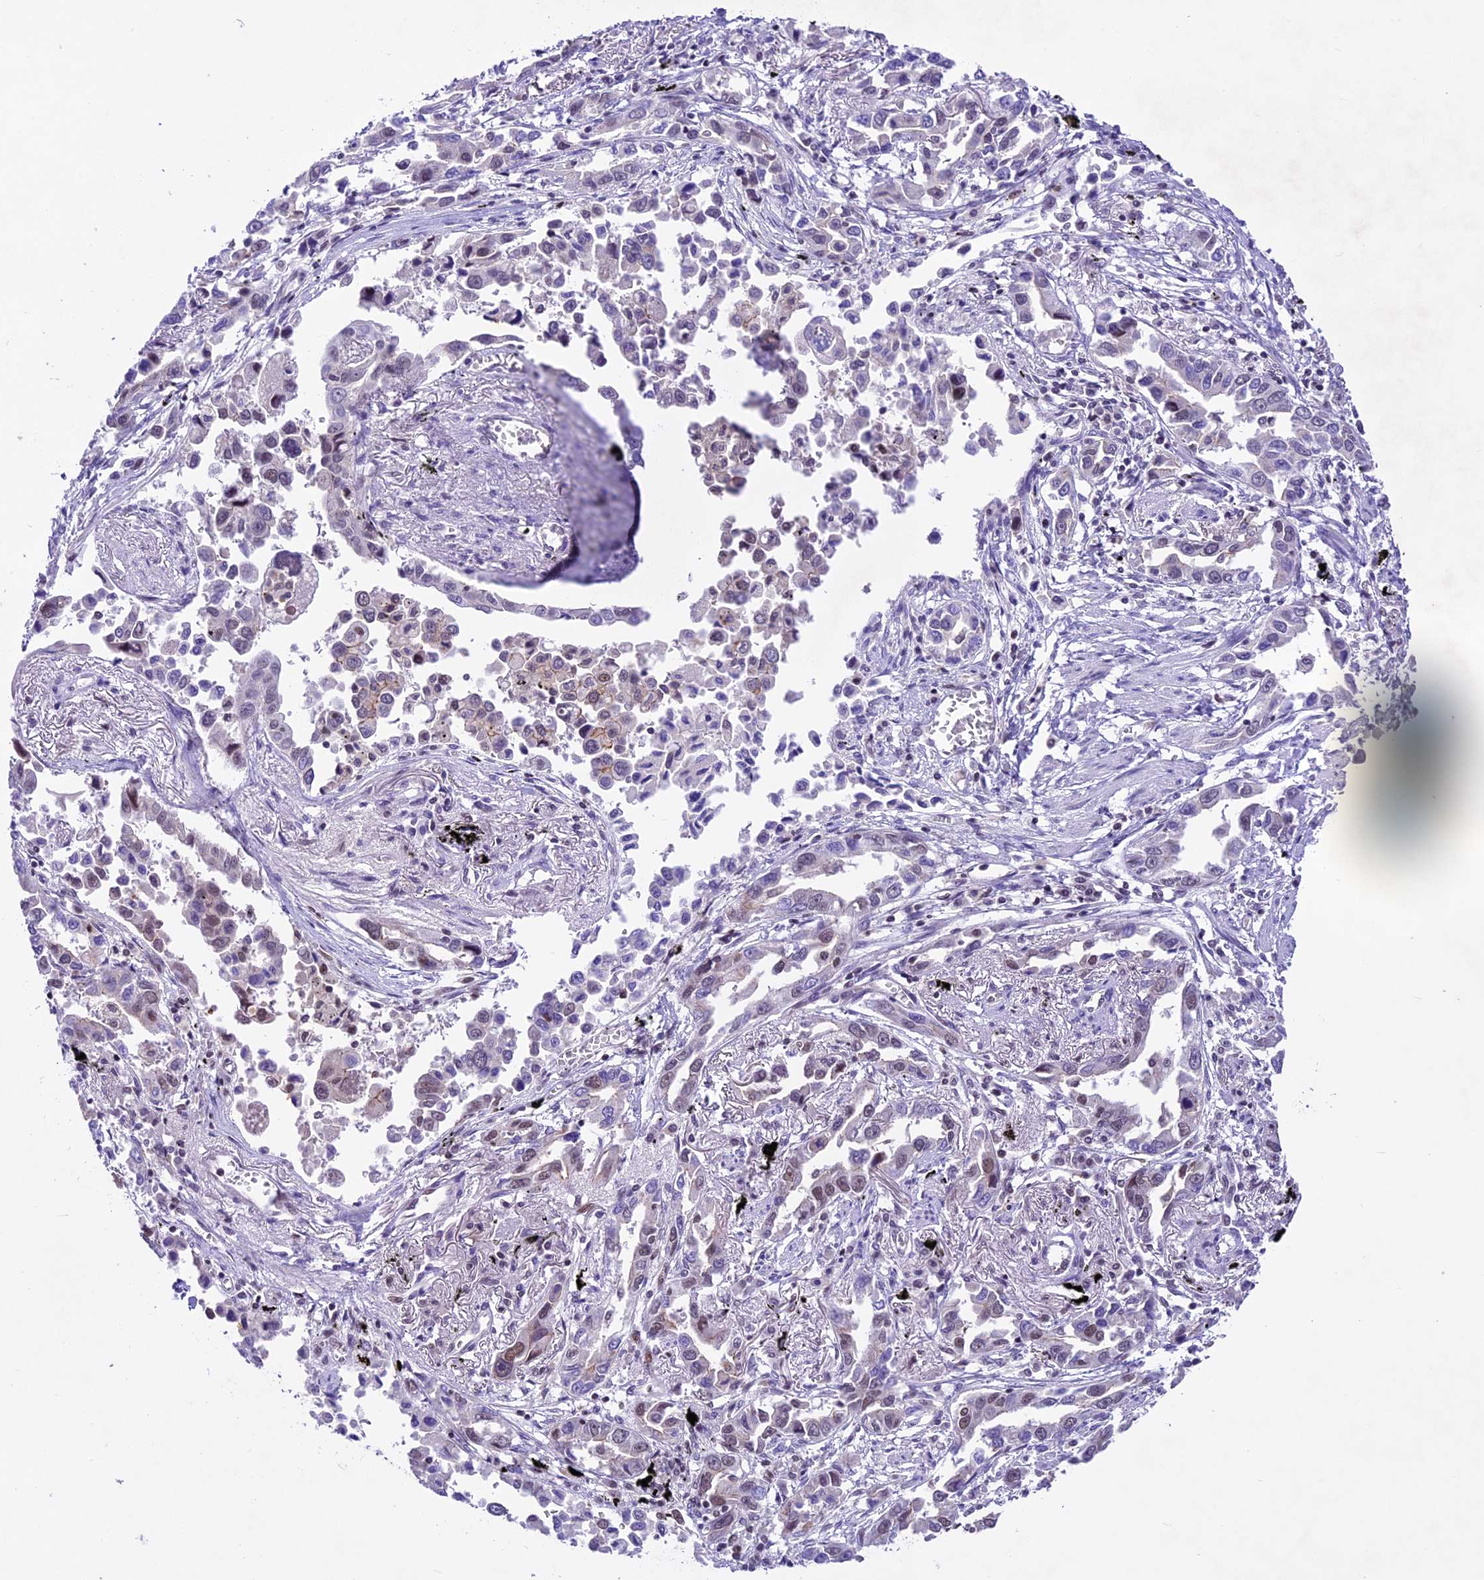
{"staining": {"intensity": "weak", "quantity": "<25%", "location": "nuclear"}, "tissue": "lung cancer", "cell_type": "Tumor cells", "image_type": "cancer", "snomed": [{"axis": "morphology", "description": "Adenocarcinoma, NOS"}, {"axis": "topography", "description": "Lung"}], "caption": "High magnification brightfield microscopy of lung adenocarcinoma stained with DAB (3,3'-diaminobenzidine) (brown) and counterstained with hematoxylin (blue): tumor cells show no significant staining.", "gene": "SHKBP1", "patient": {"sex": "male", "age": 67}}